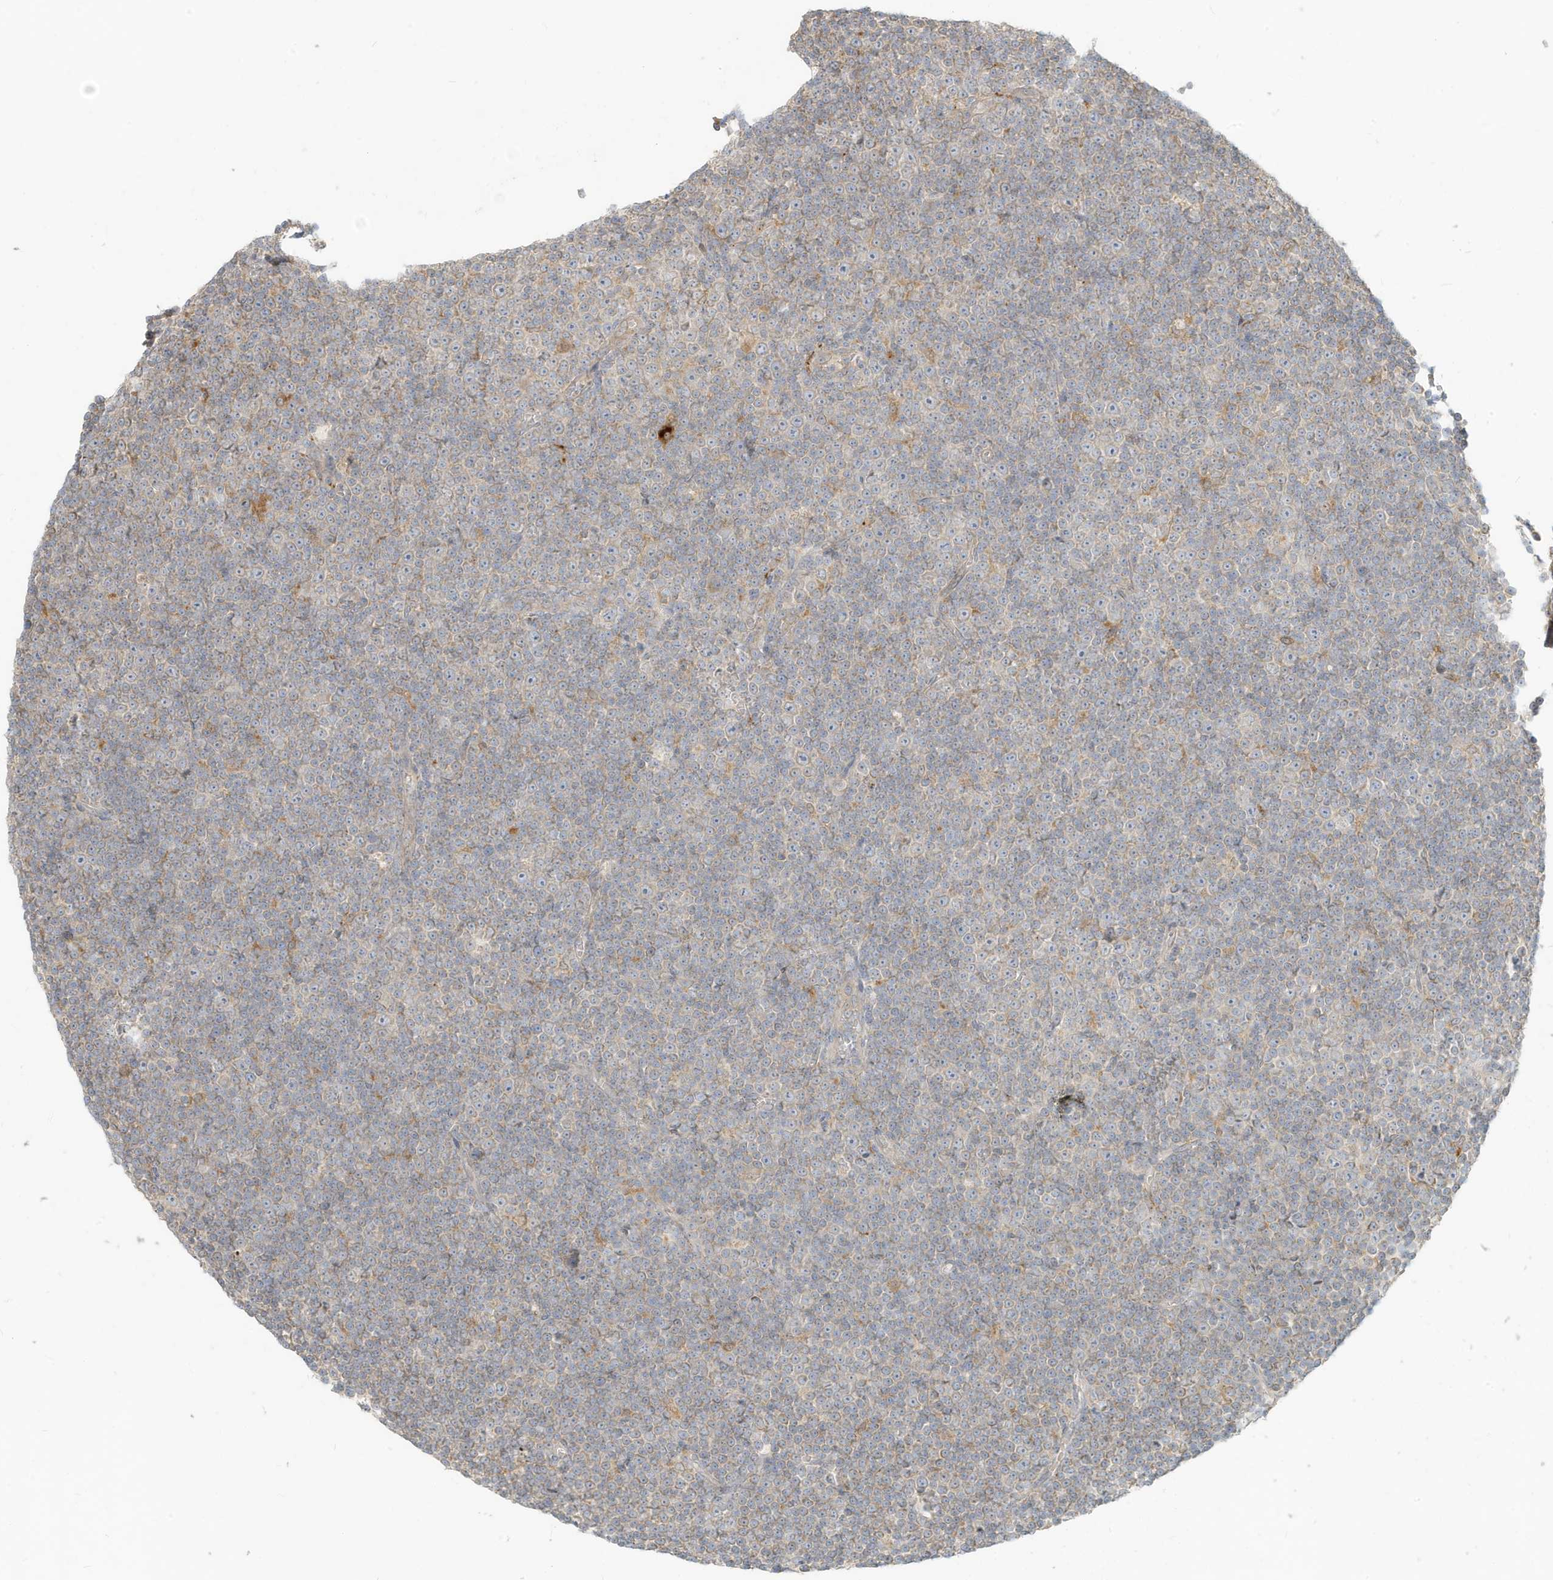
{"staining": {"intensity": "weak", "quantity": "<25%", "location": "cytoplasmic/membranous"}, "tissue": "lymphoma", "cell_type": "Tumor cells", "image_type": "cancer", "snomed": [{"axis": "morphology", "description": "Malignant lymphoma, non-Hodgkin's type, Low grade"}, {"axis": "topography", "description": "Lymph node"}], "caption": "IHC image of low-grade malignant lymphoma, non-Hodgkin's type stained for a protein (brown), which exhibits no positivity in tumor cells. (Stains: DAB immunohistochemistry (IHC) with hematoxylin counter stain, Microscopy: brightfield microscopy at high magnification).", "gene": "MCOLN1", "patient": {"sex": "female", "age": 67}}